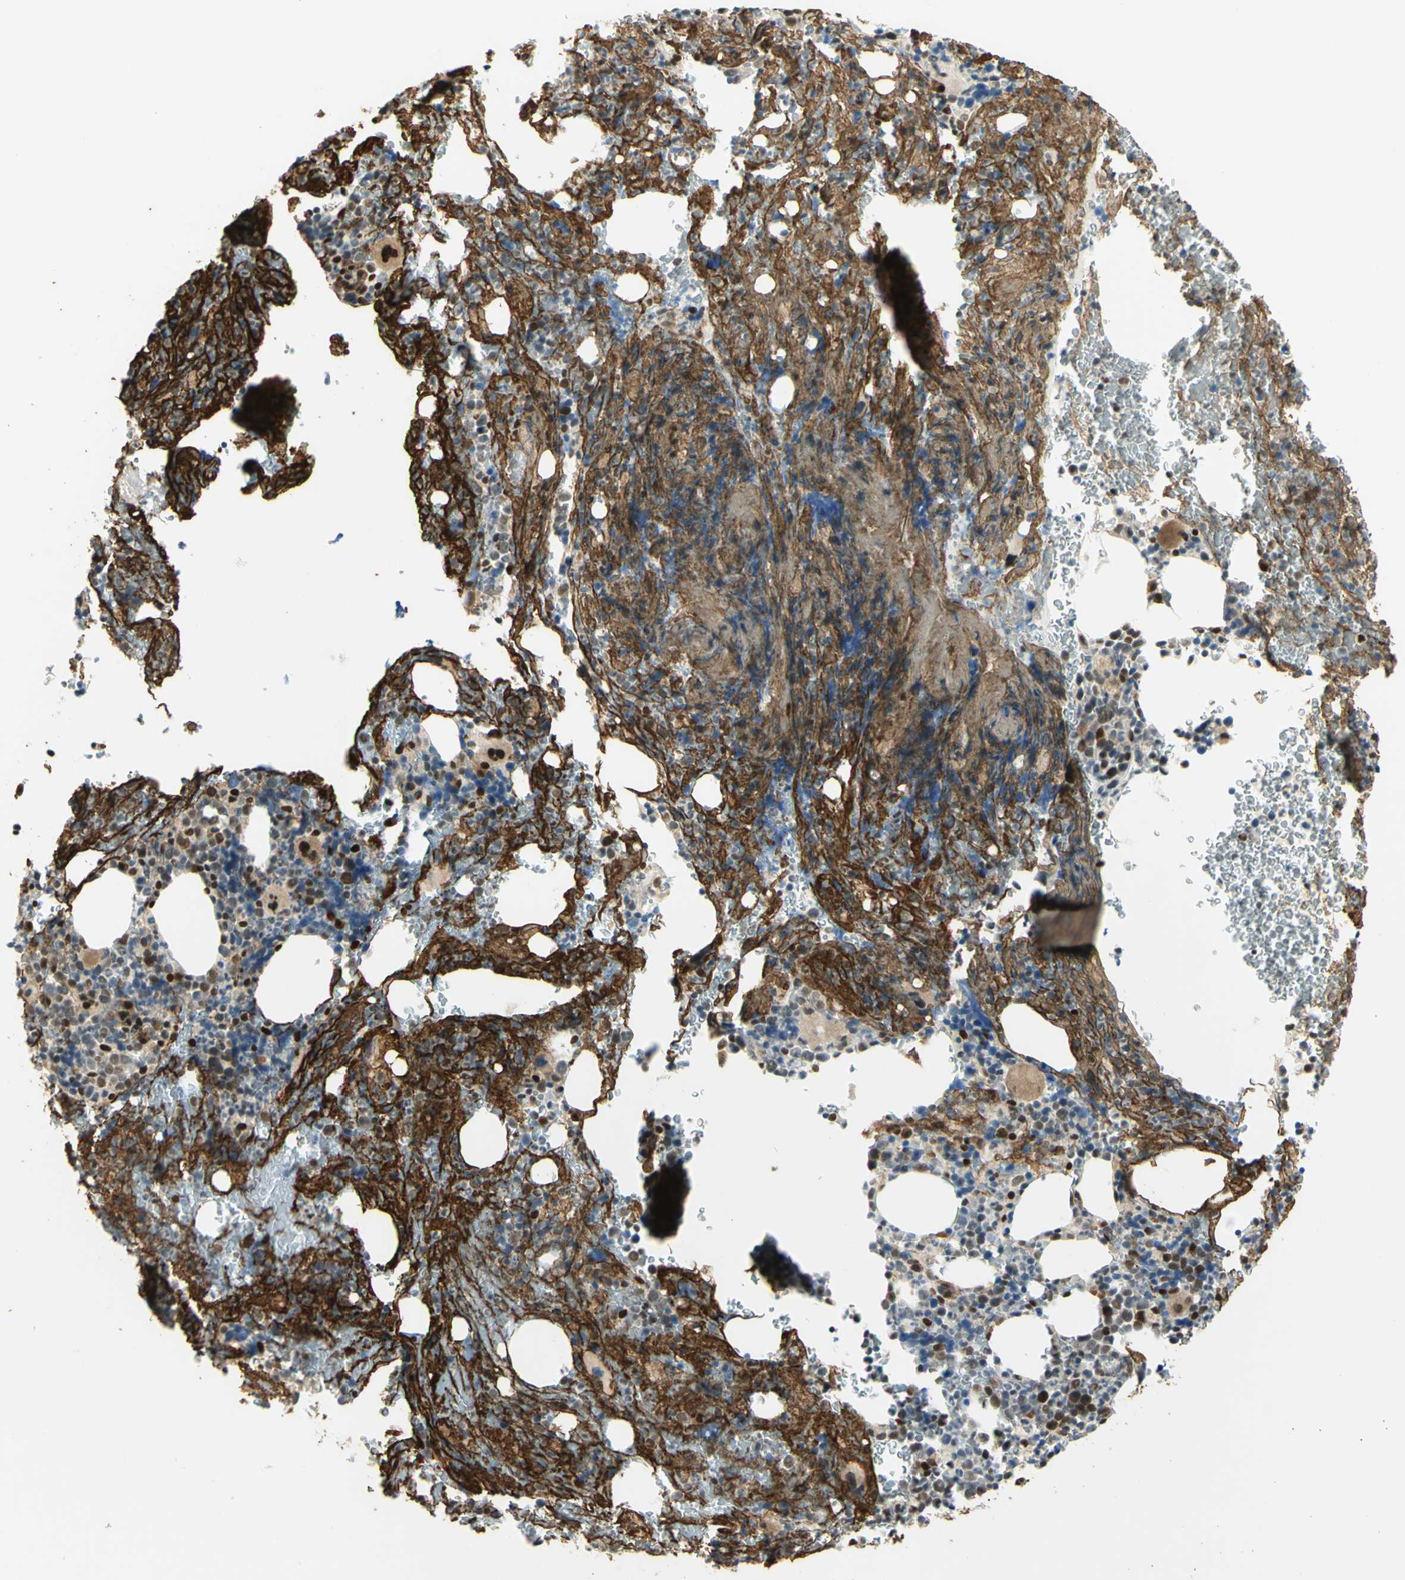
{"staining": {"intensity": "moderate", "quantity": "25%-75%", "location": "nuclear"}, "tissue": "bone marrow", "cell_type": "Hematopoietic cells", "image_type": "normal", "snomed": [{"axis": "morphology", "description": "Normal tissue, NOS"}, {"axis": "morphology", "description": "Inflammation, NOS"}, {"axis": "topography", "description": "Bone marrow"}], "caption": "Immunohistochemical staining of unremarkable human bone marrow displays medium levels of moderate nuclear expression in approximately 25%-75% of hematopoietic cells. The protein is stained brown, and the nuclei are stained in blue (DAB (3,3'-diaminobenzidine) IHC with brightfield microscopy, high magnification).", "gene": "DDX1", "patient": {"sex": "male", "age": 72}}